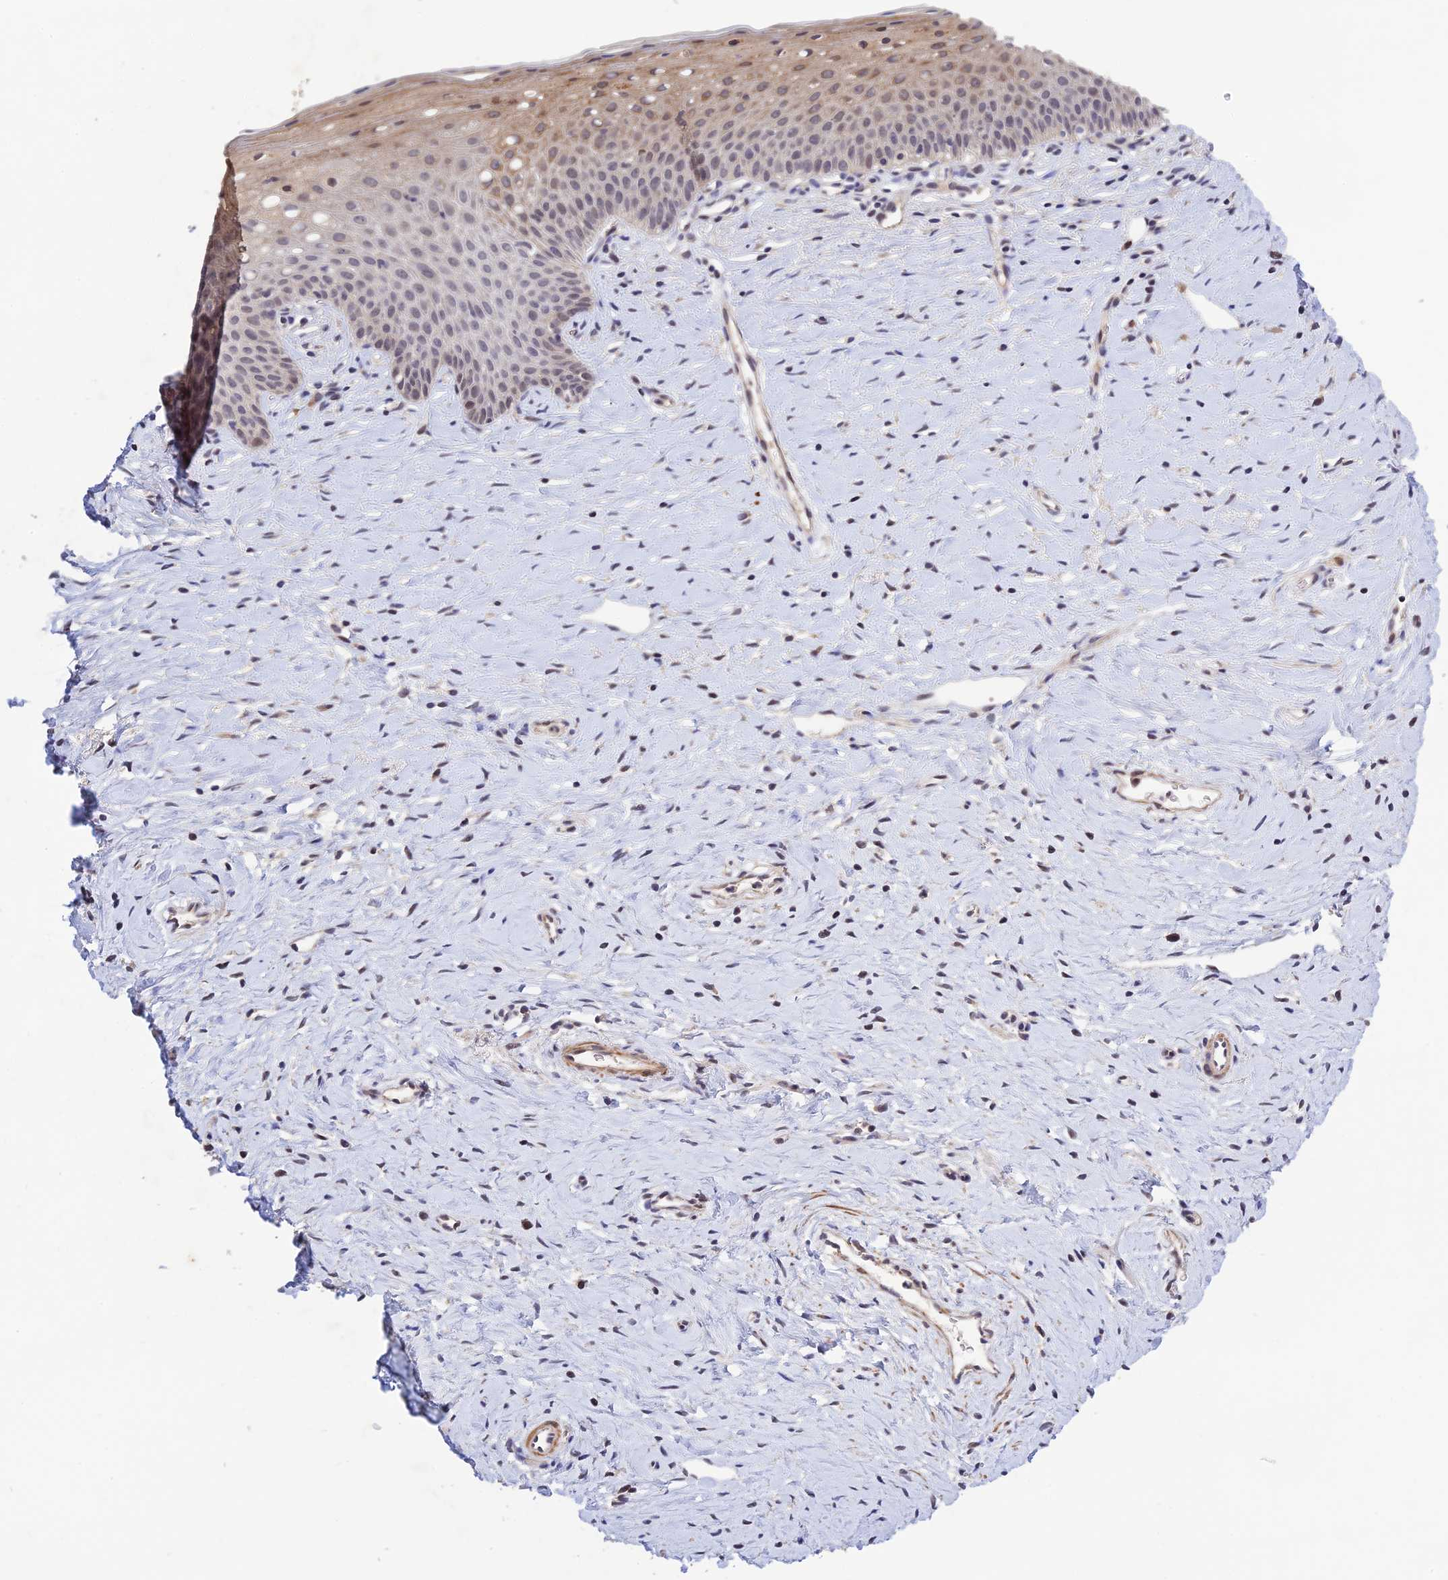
{"staining": {"intensity": "weak", "quantity": ">75%", "location": "cytoplasmic/membranous"}, "tissue": "cervix", "cell_type": "Glandular cells", "image_type": "normal", "snomed": [{"axis": "morphology", "description": "Normal tissue, NOS"}, {"axis": "topography", "description": "Cervix"}], "caption": "Protein expression analysis of unremarkable cervix demonstrates weak cytoplasmic/membranous expression in about >75% of glandular cells.", "gene": "CWH43", "patient": {"sex": "female", "age": 36}}